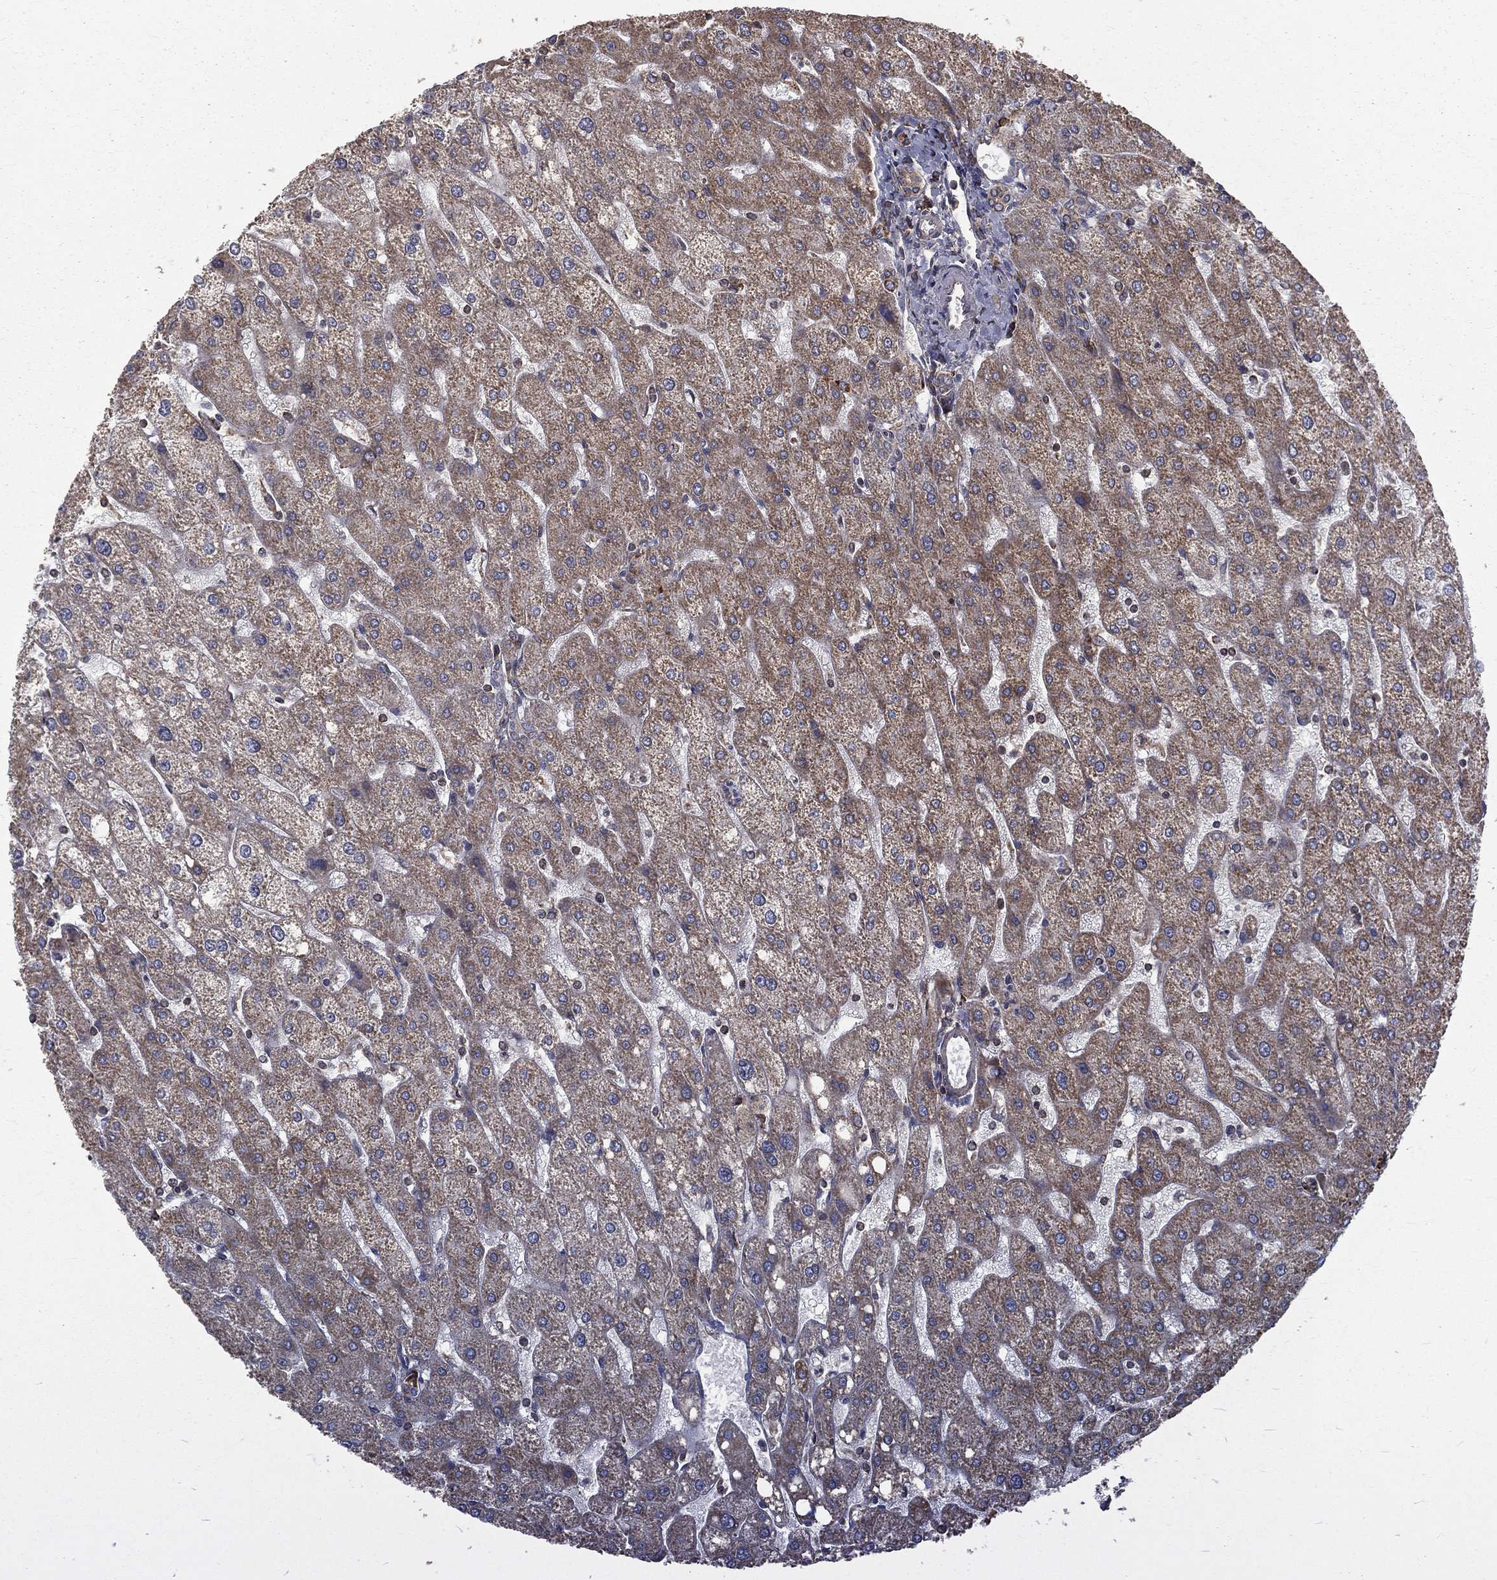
{"staining": {"intensity": "weak", "quantity": "25%-75%", "location": "cytoplasmic/membranous"}, "tissue": "liver", "cell_type": "Cholangiocytes", "image_type": "normal", "snomed": [{"axis": "morphology", "description": "Normal tissue, NOS"}, {"axis": "topography", "description": "Liver"}], "caption": "This is an image of immunohistochemistry (IHC) staining of normal liver, which shows weak positivity in the cytoplasmic/membranous of cholangiocytes.", "gene": "OLFML1", "patient": {"sex": "male", "age": 67}}